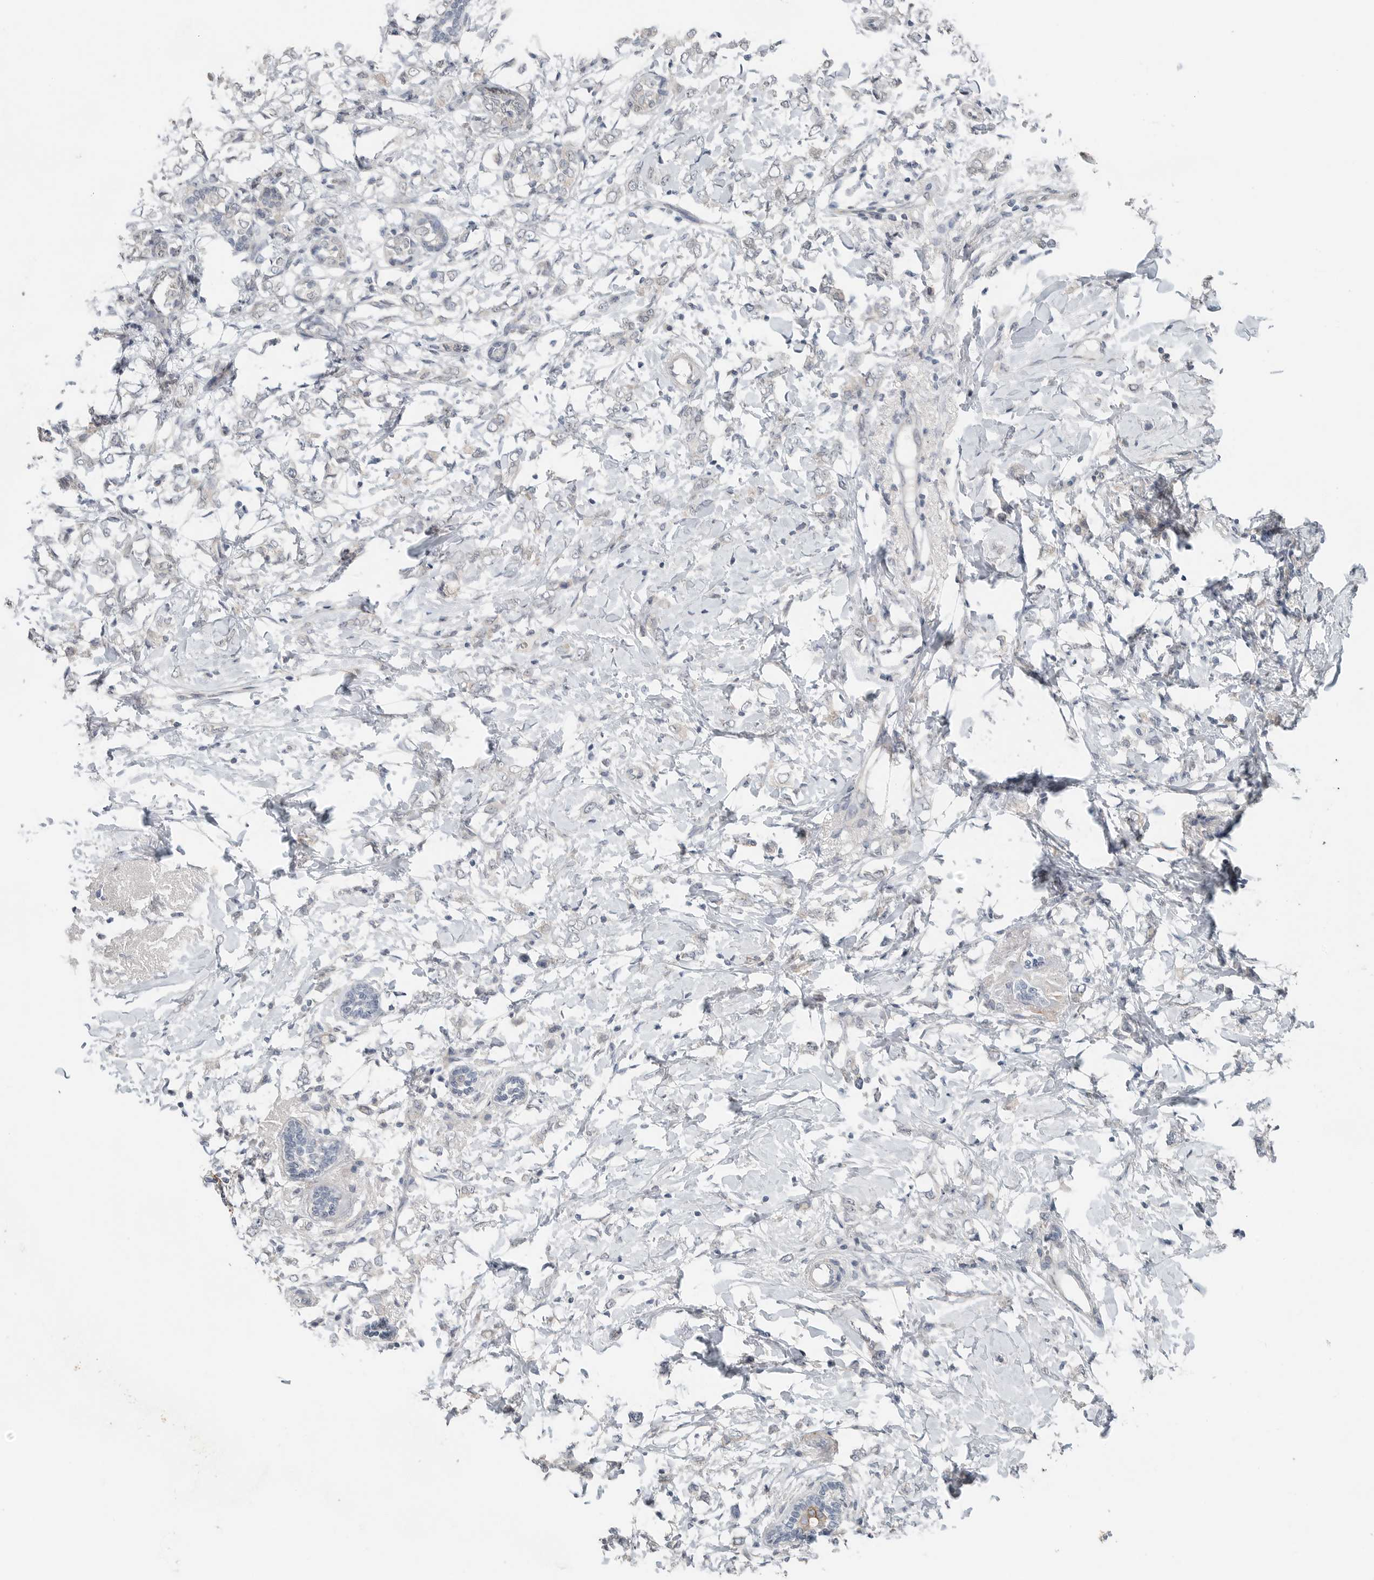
{"staining": {"intensity": "negative", "quantity": "none", "location": "none"}, "tissue": "breast cancer", "cell_type": "Tumor cells", "image_type": "cancer", "snomed": [{"axis": "morphology", "description": "Normal tissue, NOS"}, {"axis": "morphology", "description": "Lobular carcinoma"}, {"axis": "topography", "description": "Breast"}], "caption": "The micrograph shows no significant positivity in tumor cells of lobular carcinoma (breast).", "gene": "FCRLB", "patient": {"sex": "female", "age": 47}}